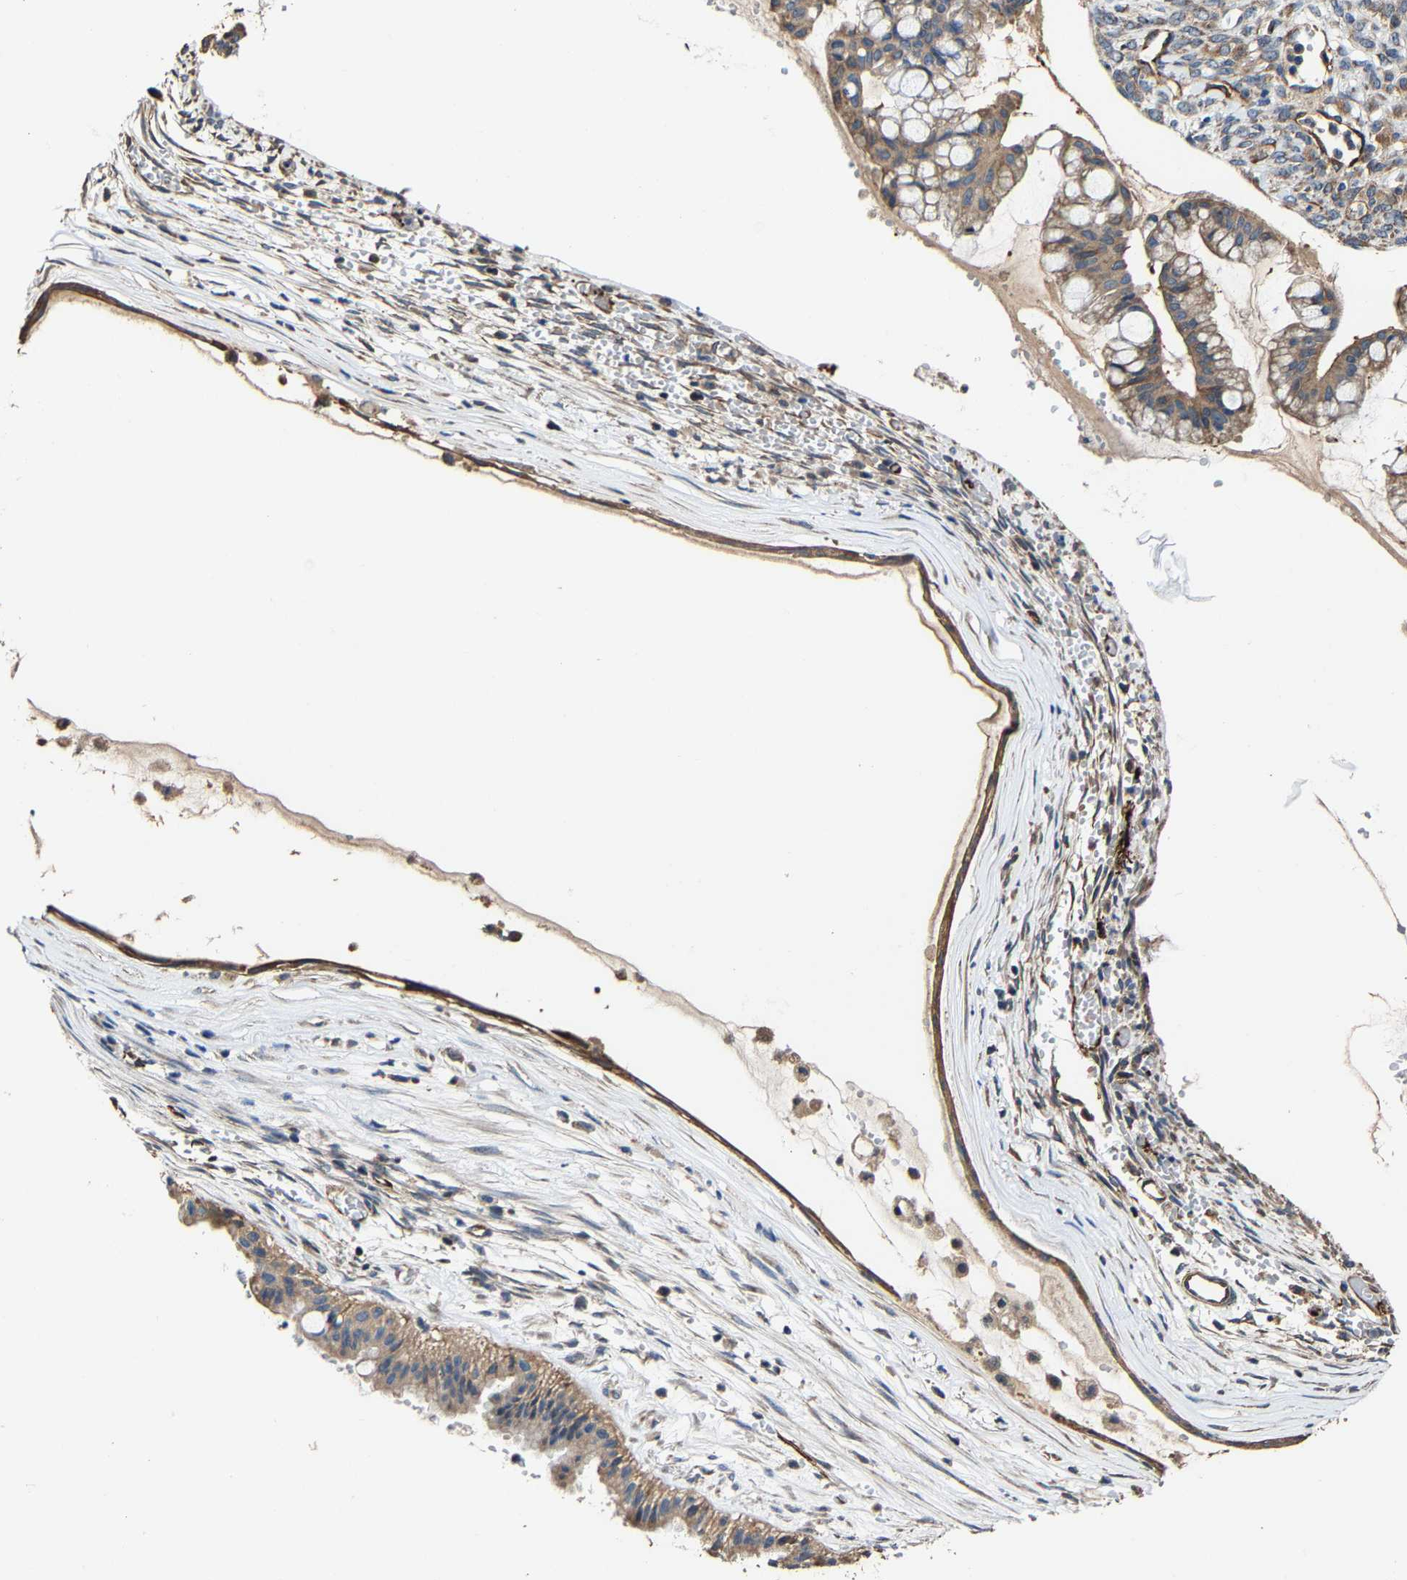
{"staining": {"intensity": "moderate", "quantity": ">75%", "location": "cytoplasmic/membranous"}, "tissue": "ovarian cancer", "cell_type": "Tumor cells", "image_type": "cancer", "snomed": [{"axis": "morphology", "description": "Cystadenocarcinoma, mucinous, NOS"}, {"axis": "topography", "description": "Ovary"}], "caption": "Immunohistochemistry (IHC) staining of ovarian mucinous cystadenocarcinoma, which demonstrates medium levels of moderate cytoplasmic/membranous expression in about >75% of tumor cells indicating moderate cytoplasmic/membranous protein expression. The staining was performed using DAB (brown) for protein detection and nuclei were counterstained in hematoxylin (blue).", "gene": "GFRA3", "patient": {"sex": "female", "age": 73}}